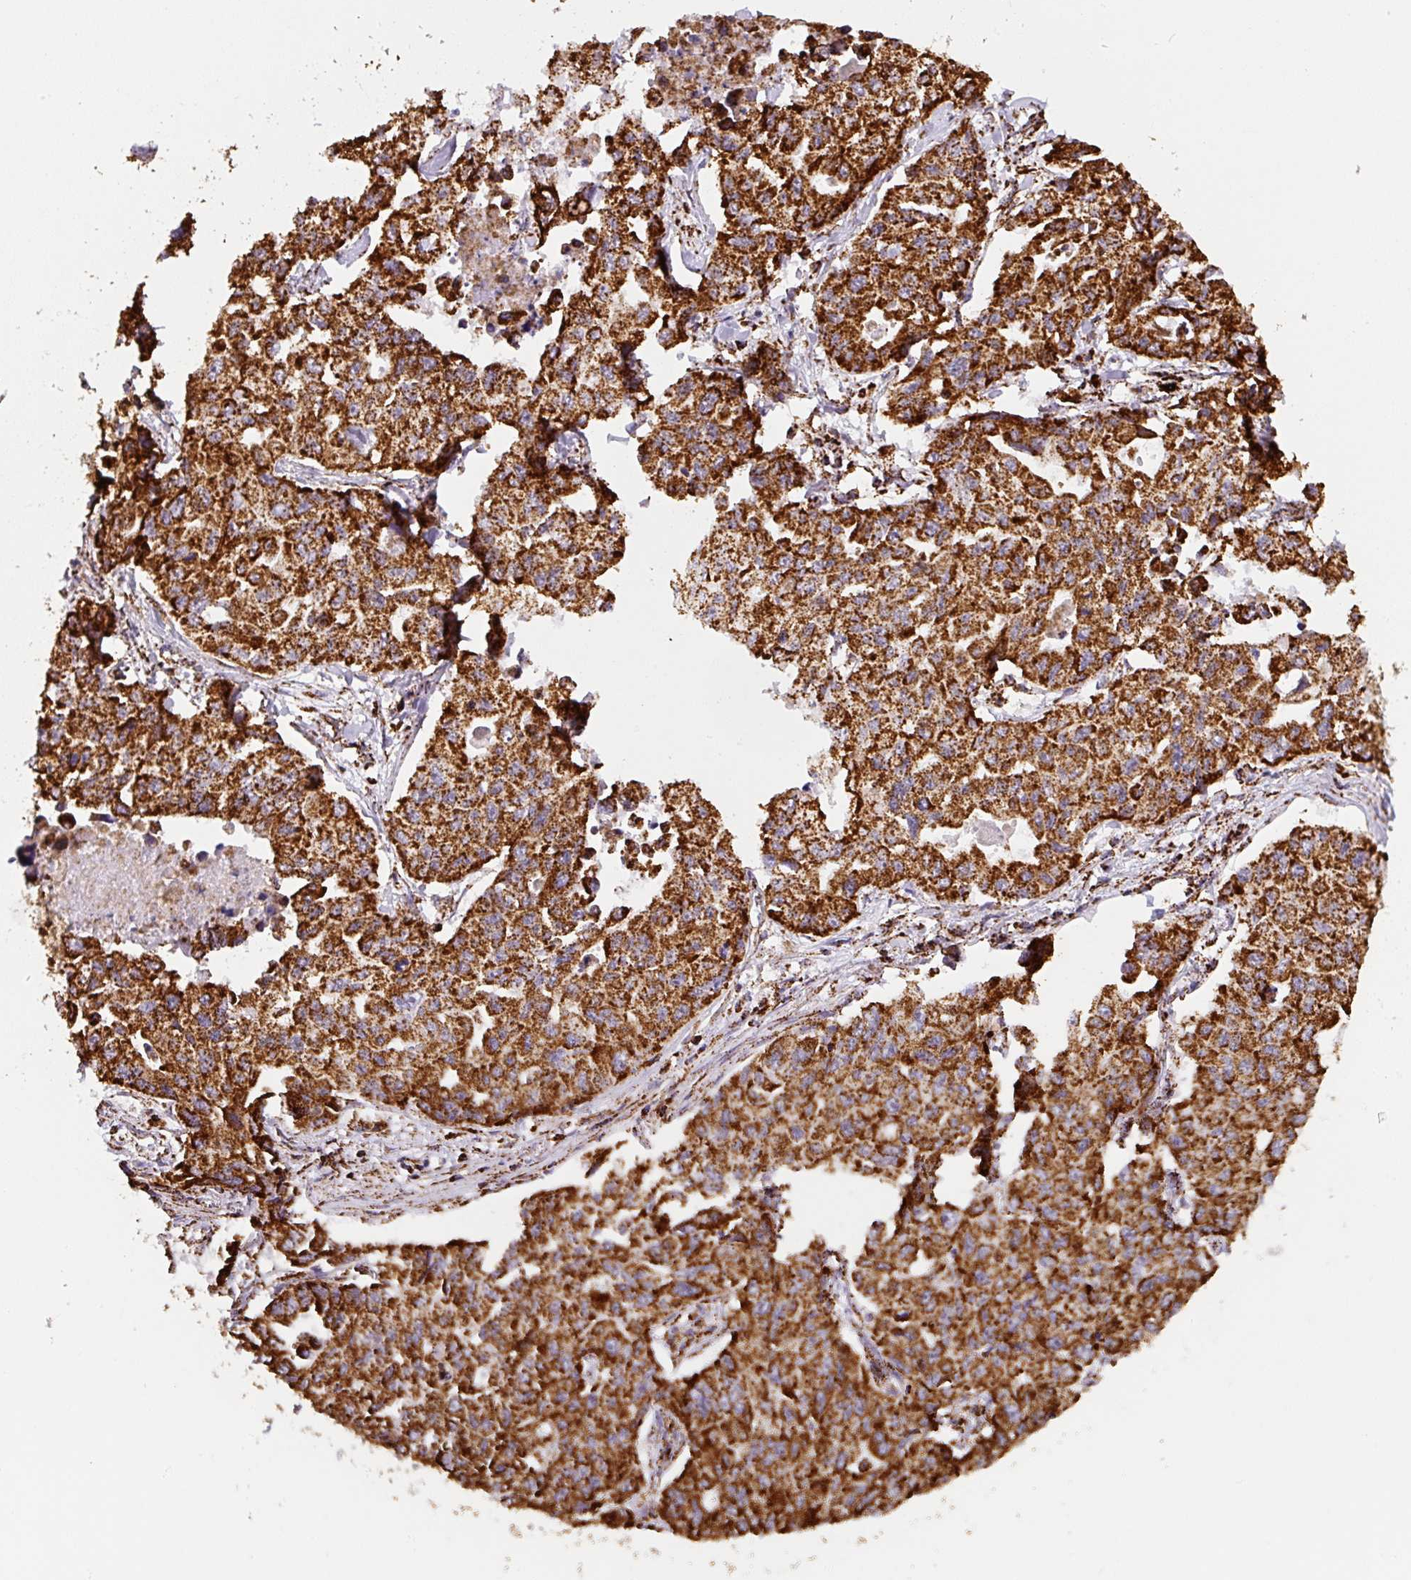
{"staining": {"intensity": "strong", "quantity": ">75%", "location": "cytoplasmic/membranous"}, "tissue": "lung cancer", "cell_type": "Tumor cells", "image_type": "cancer", "snomed": [{"axis": "morphology", "description": "Adenocarcinoma, NOS"}, {"axis": "topography", "description": "Lung"}], "caption": "Protein staining of adenocarcinoma (lung) tissue demonstrates strong cytoplasmic/membranous positivity in about >75% of tumor cells.", "gene": "ATP5F1A", "patient": {"sex": "male", "age": 64}}